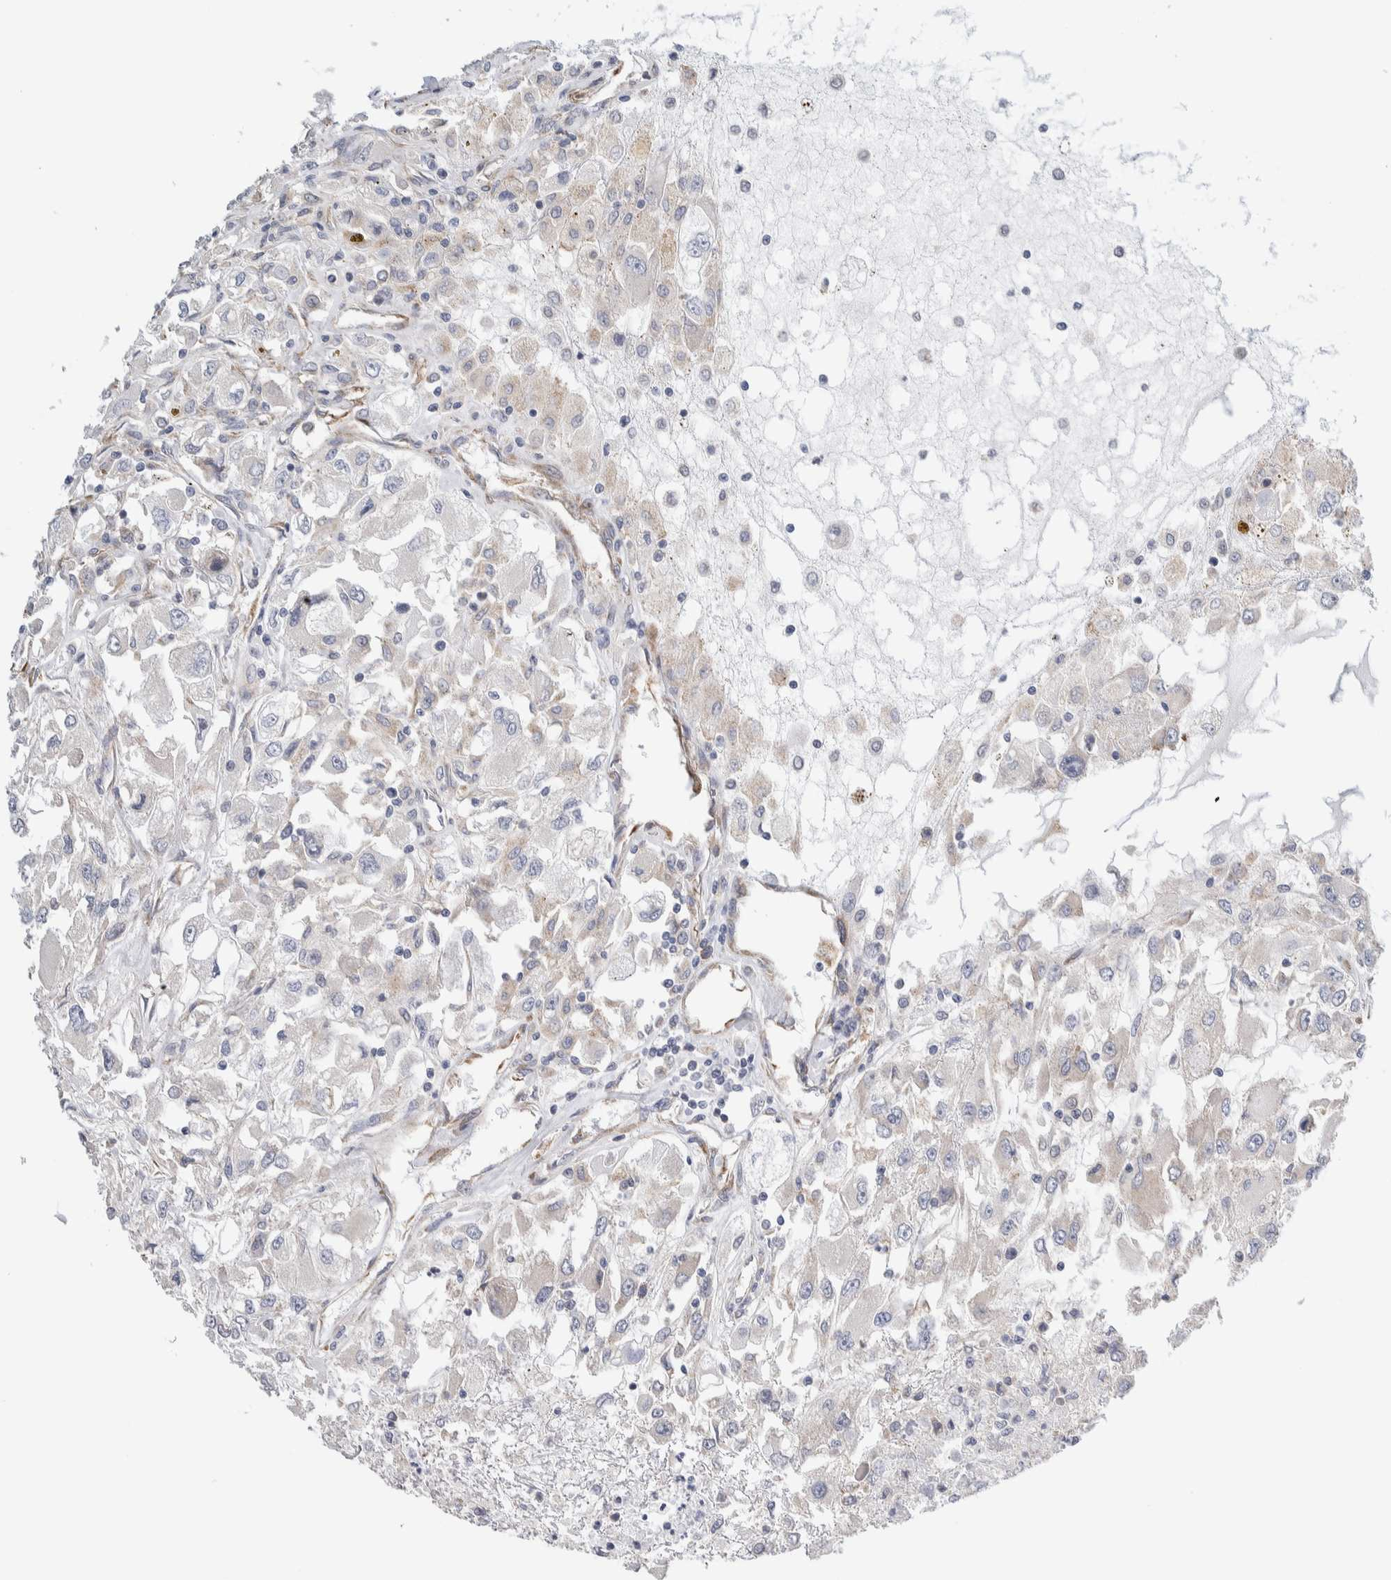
{"staining": {"intensity": "moderate", "quantity": "<25%", "location": "cytoplasmic/membranous"}, "tissue": "renal cancer", "cell_type": "Tumor cells", "image_type": "cancer", "snomed": [{"axis": "morphology", "description": "Adenocarcinoma, NOS"}, {"axis": "topography", "description": "Kidney"}], "caption": "Immunohistochemical staining of adenocarcinoma (renal) reveals moderate cytoplasmic/membranous protein expression in about <25% of tumor cells.", "gene": "RACK1", "patient": {"sex": "female", "age": 52}}